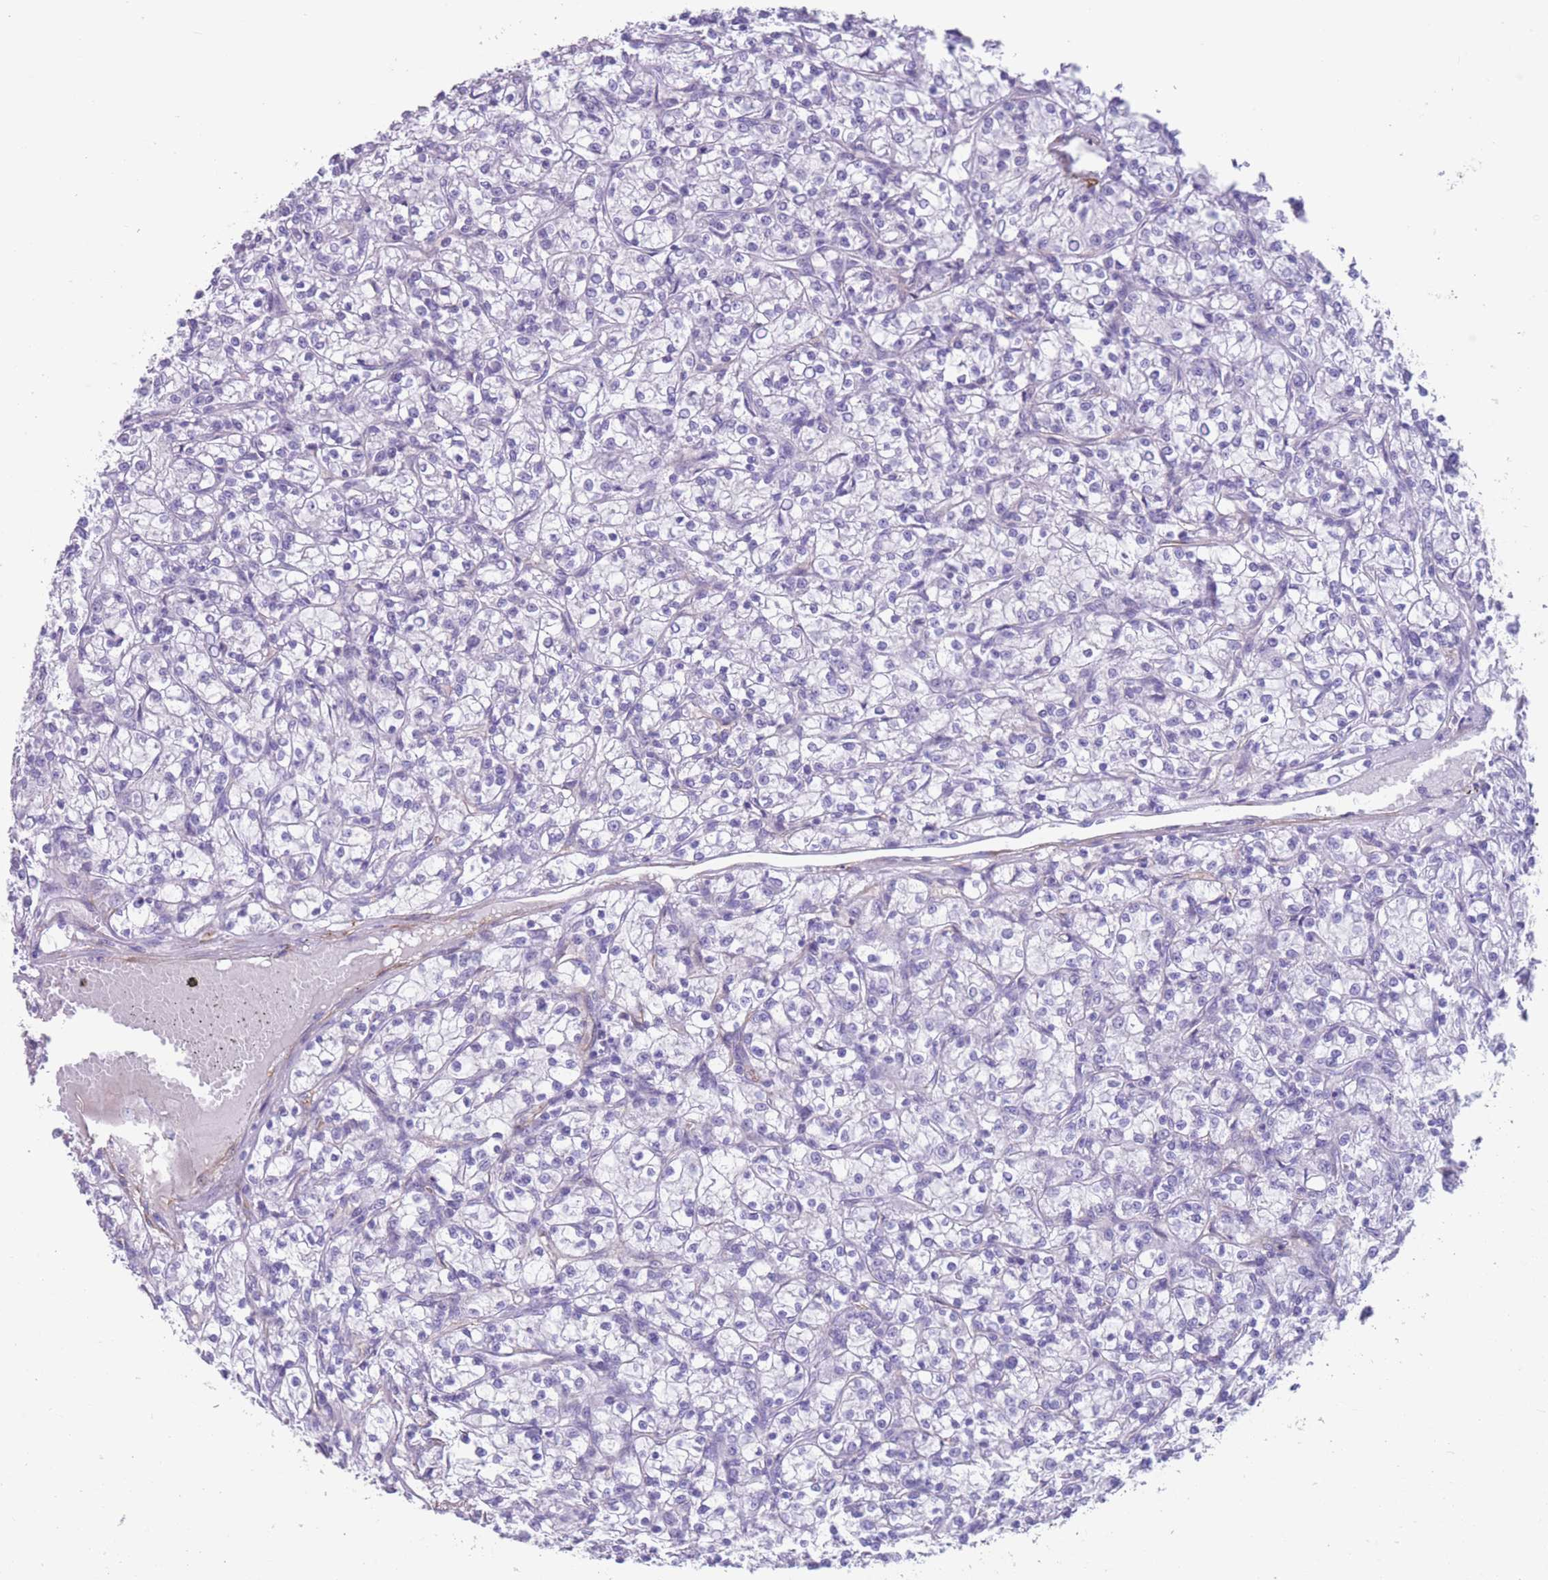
{"staining": {"intensity": "negative", "quantity": "none", "location": "none"}, "tissue": "renal cancer", "cell_type": "Tumor cells", "image_type": "cancer", "snomed": [{"axis": "morphology", "description": "Adenocarcinoma, NOS"}, {"axis": "topography", "description": "Kidney"}], "caption": "Renal adenocarcinoma stained for a protein using IHC exhibits no positivity tumor cells.", "gene": "DPYD", "patient": {"sex": "female", "age": 59}}